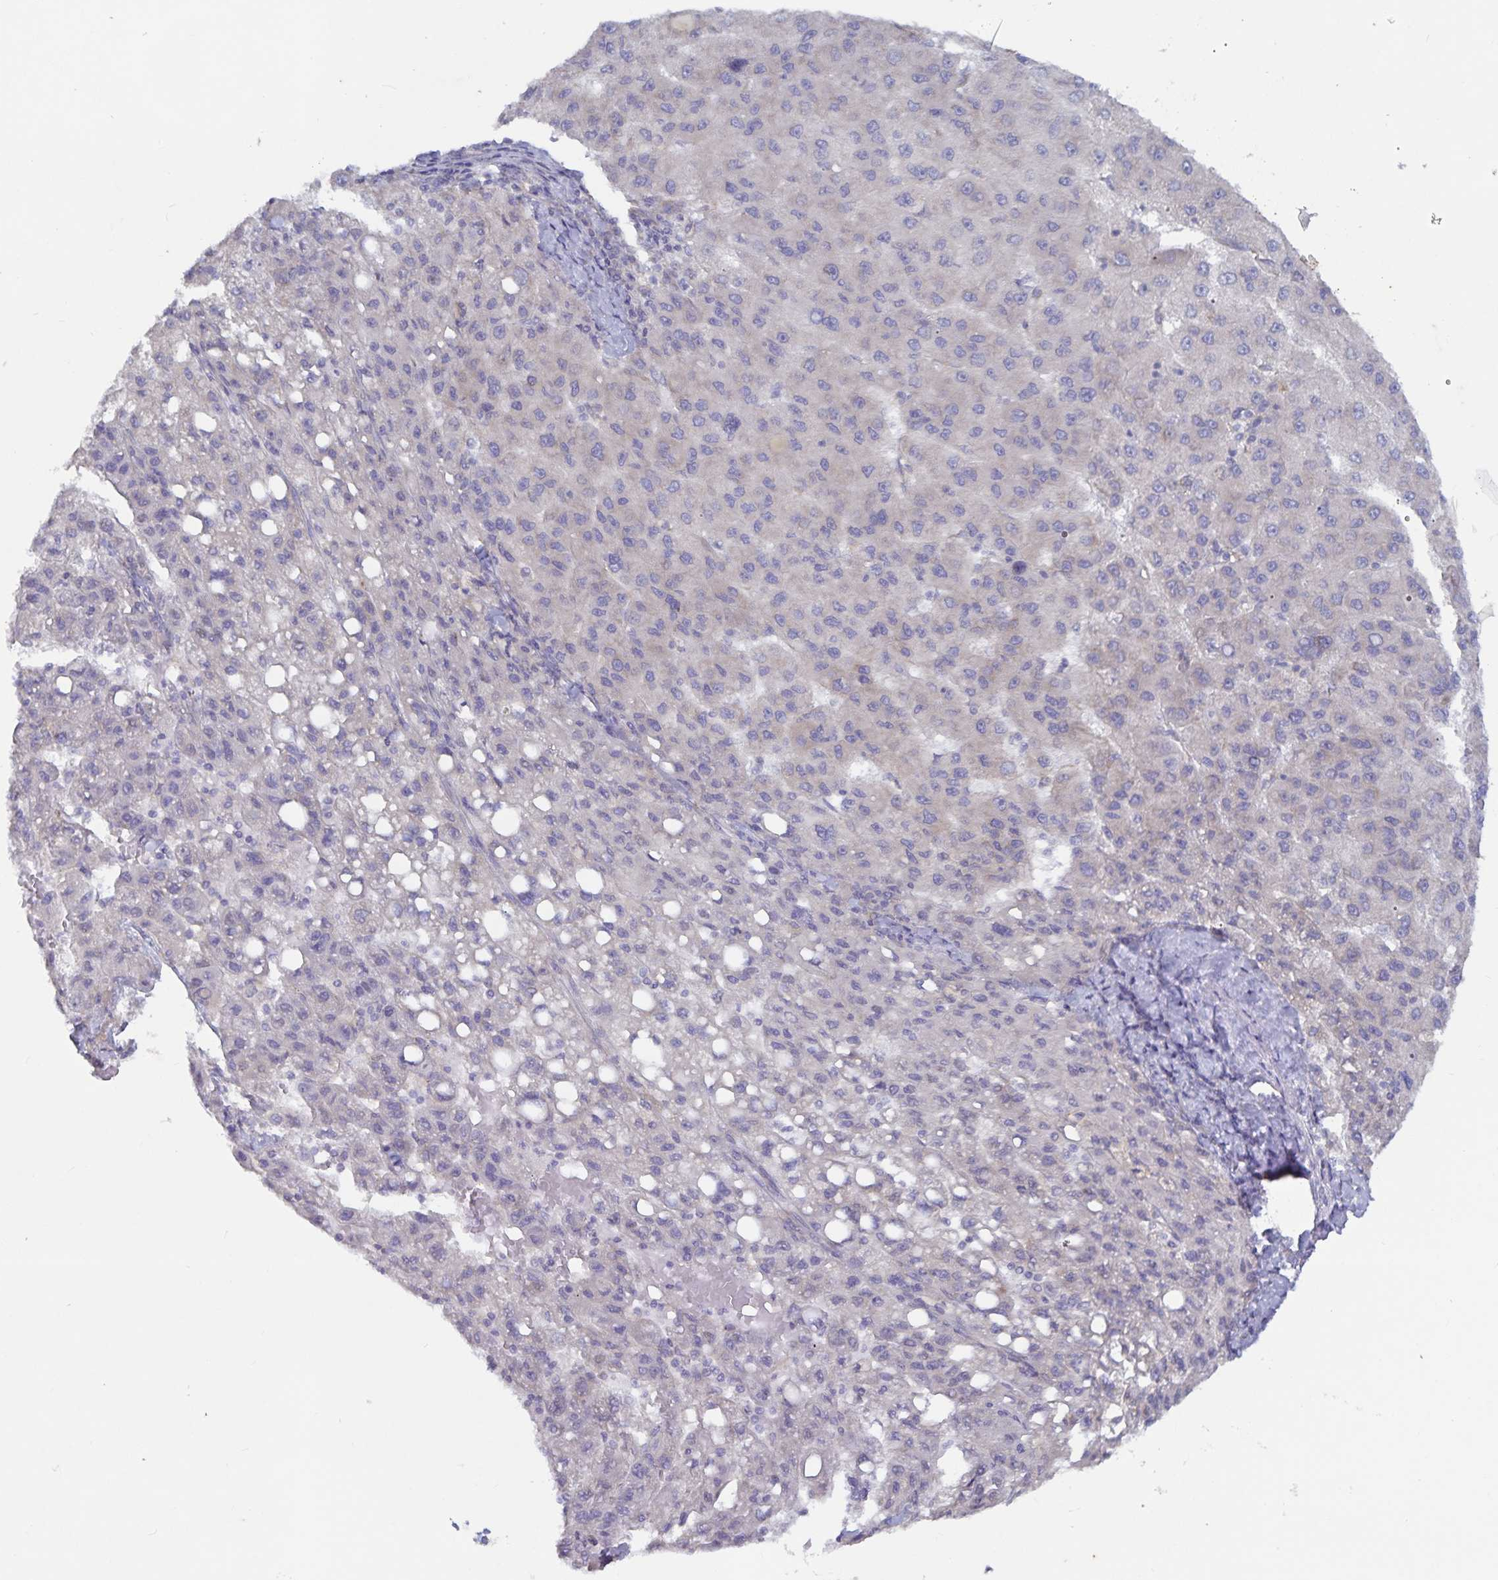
{"staining": {"intensity": "negative", "quantity": "none", "location": "none"}, "tissue": "liver cancer", "cell_type": "Tumor cells", "image_type": "cancer", "snomed": [{"axis": "morphology", "description": "Carcinoma, Hepatocellular, NOS"}, {"axis": "topography", "description": "Liver"}], "caption": "This is a micrograph of immunohistochemistry staining of liver hepatocellular carcinoma, which shows no staining in tumor cells.", "gene": "FAM120A", "patient": {"sex": "female", "age": 82}}